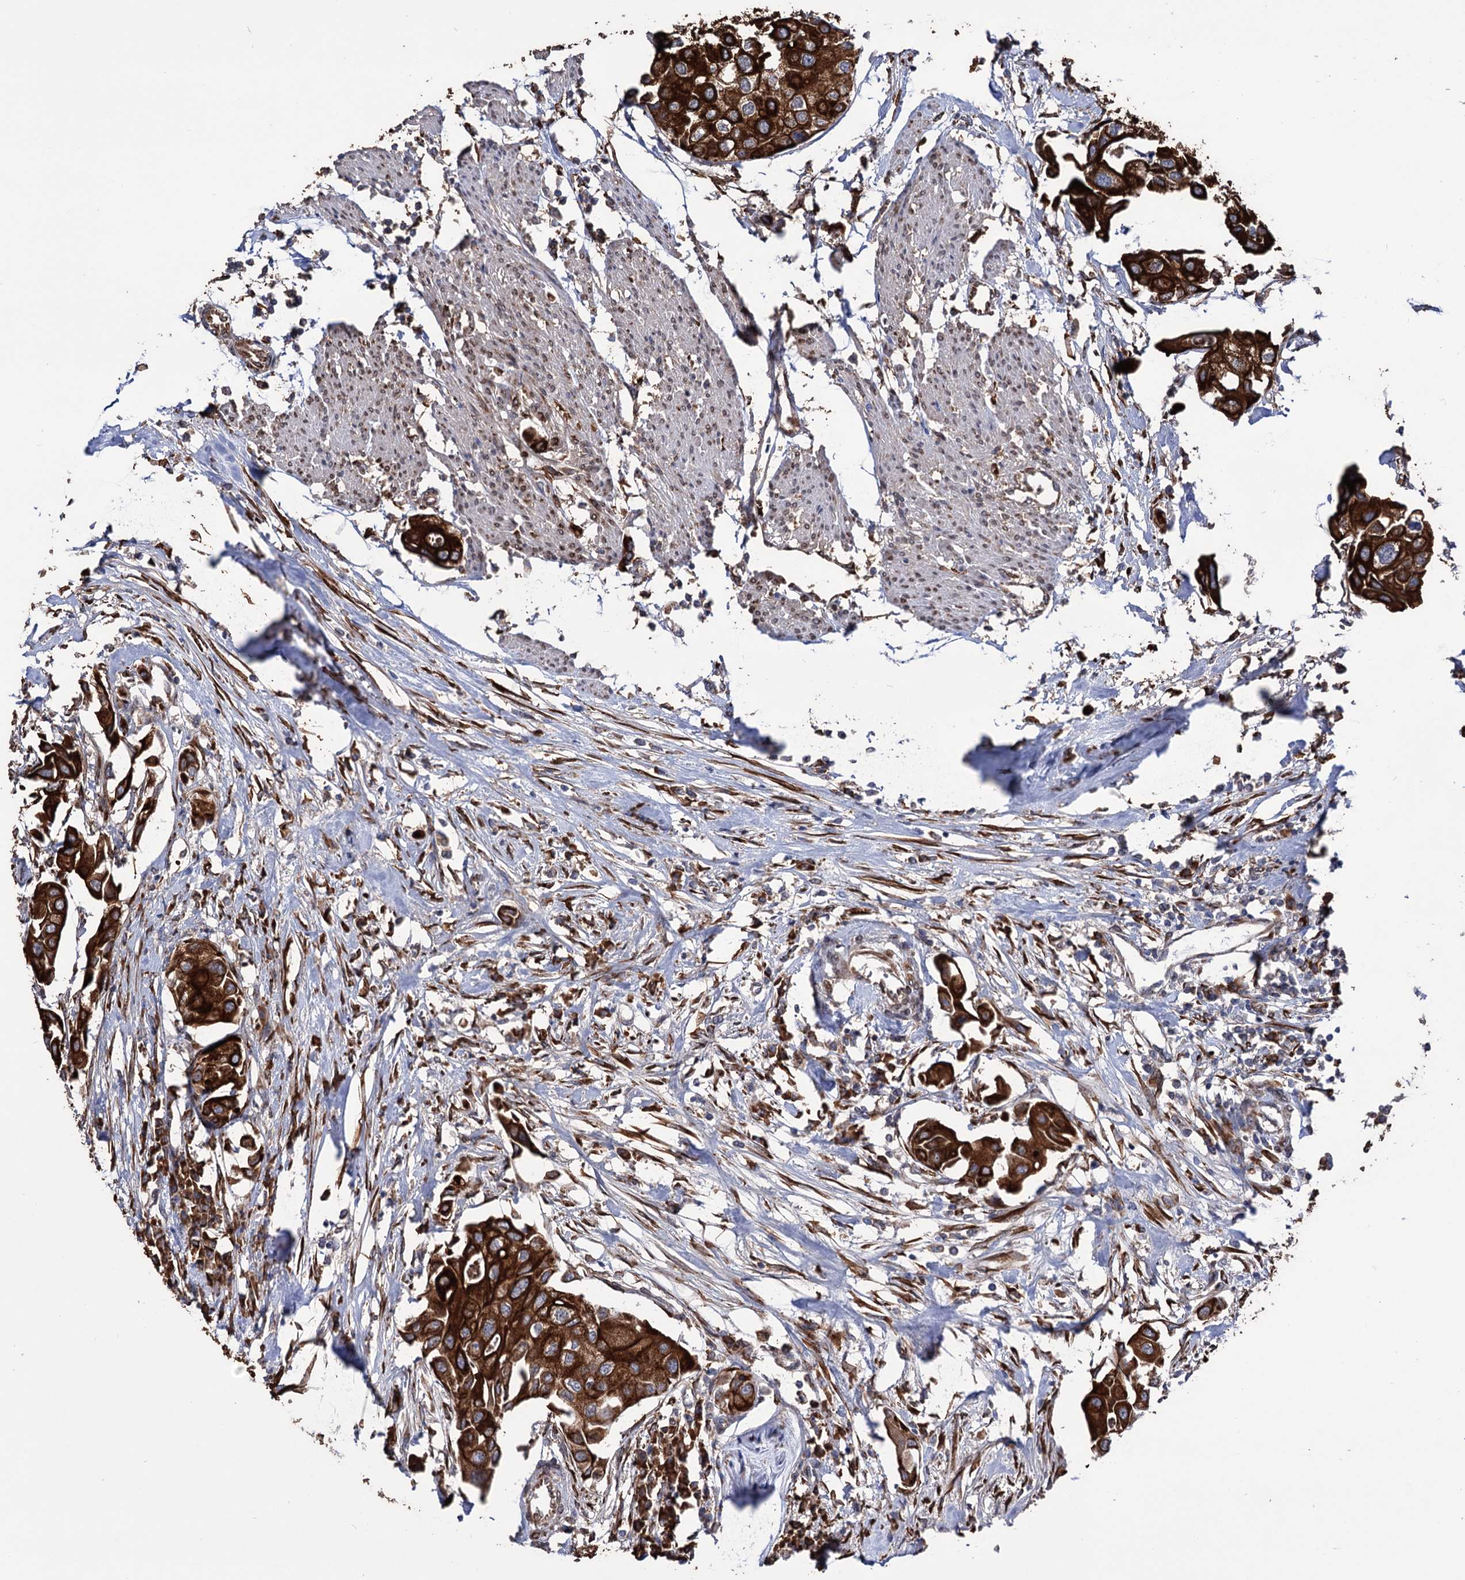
{"staining": {"intensity": "strong", "quantity": ">75%", "location": "cytoplasmic/membranous"}, "tissue": "urothelial cancer", "cell_type": "Tumor cells", "image_type": "cancer", "snomed": [{"axis": "morphology", "description": "Urothelial carcinoma, High grade"}, {"axis": "topography", "description": "Urinary bladder"}], "caption": "A high amount of strong cytoplasmic/membranous staining is identified in about >75% of tumor cells in urothelial cancer tissue. The staining was performed using DAB (3,3'-diaminobenzidine), with brown indicating positive protein expression. Nuclei are stained blue with hematoxylin.", "gene": "CDAN1", "patient": {"sex": "male", "age": 64}}